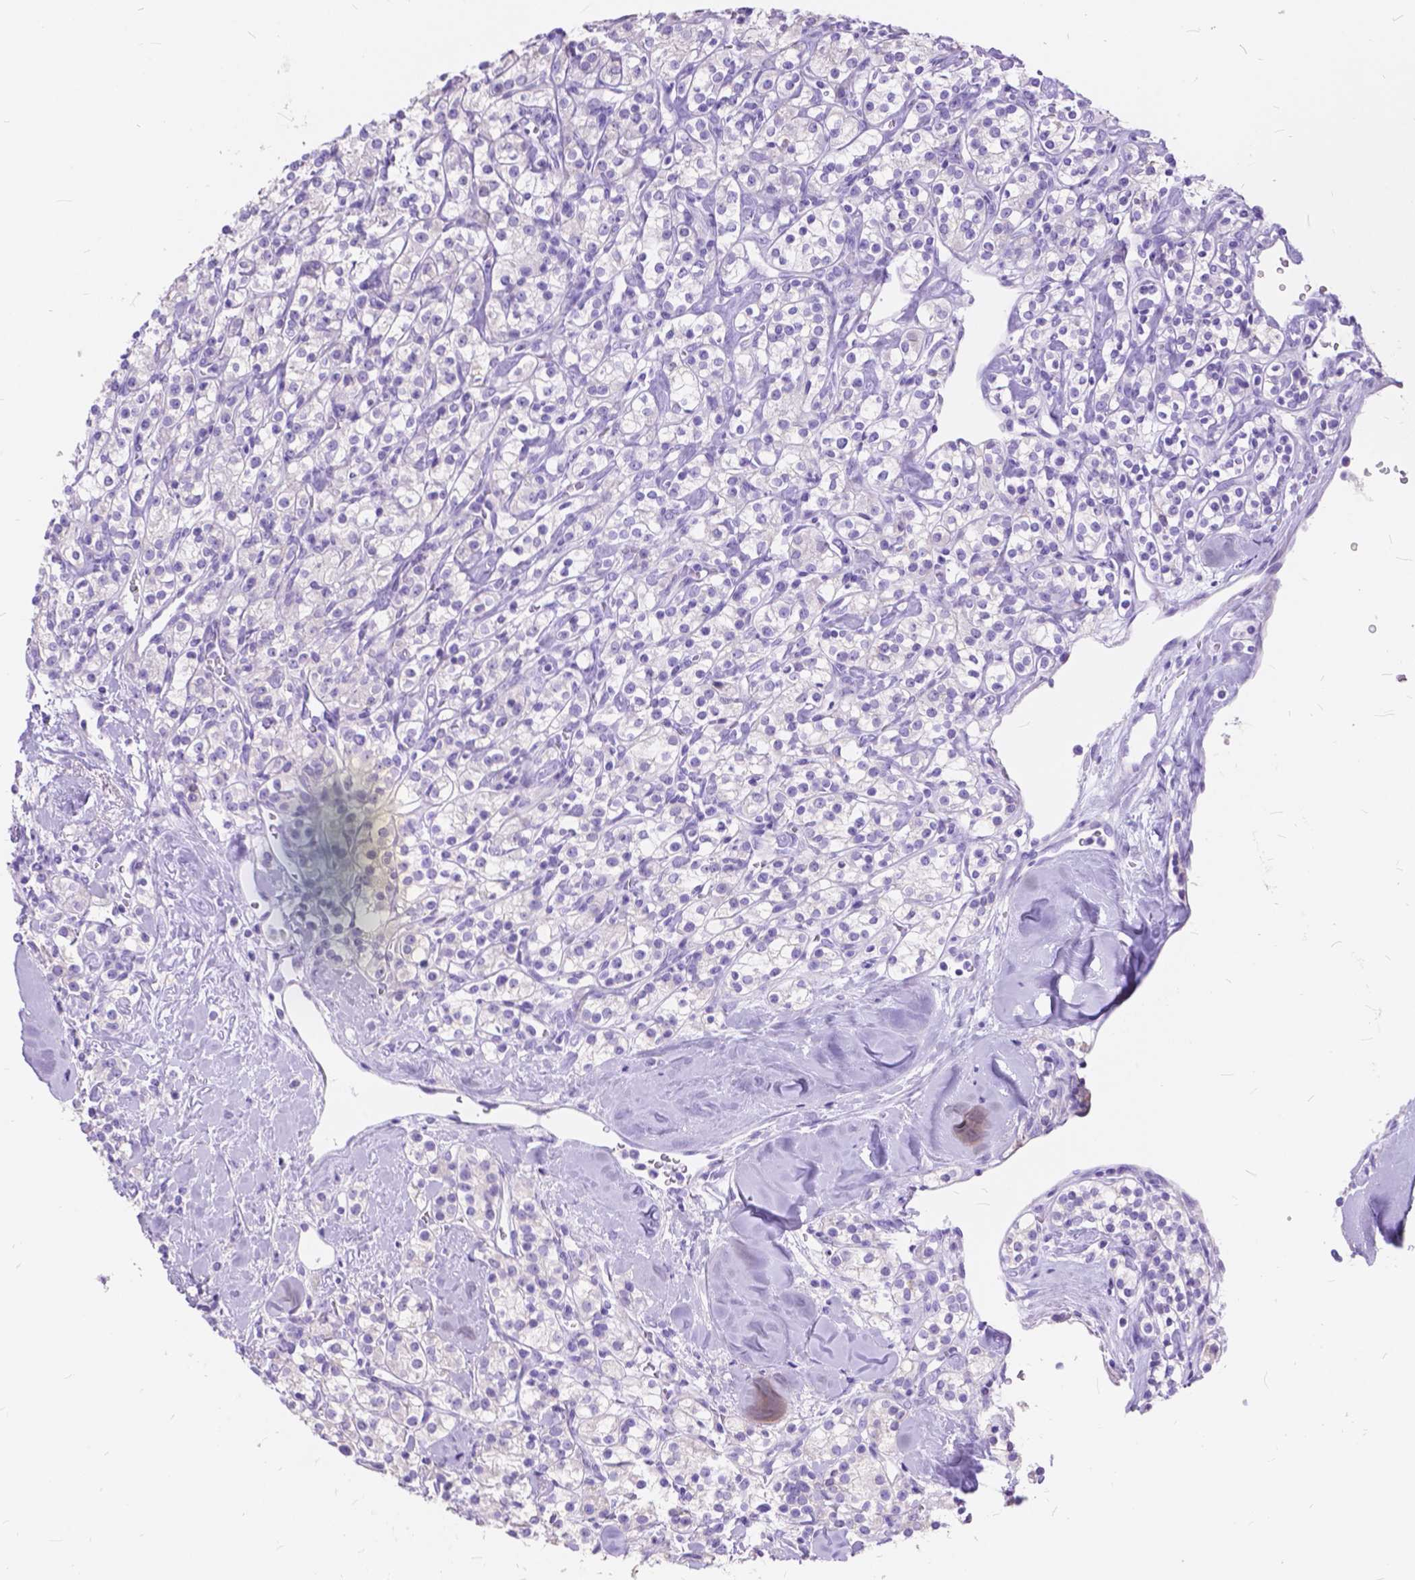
{"staining": {"intensity": "negative", "quantity": "none", "location": "none"}, "tissue": "renal cancer", "cell_type": "Tumor cells", "image_type": "cancer", "snomed": [{"axis": "morphology", "description": "Adenocarcinoma, NOS"}, {"axis": "topography", "description": "Kidney"}], "caption": "Immunohistochemistry (IHC) micrograph of neoplastic tissue: adenocarcinoma (renal) stained with DAB displays no significant protein staining in tumor cells.", "gene": "FOXL2", "patient": {"sex": "male", "age": 77}}